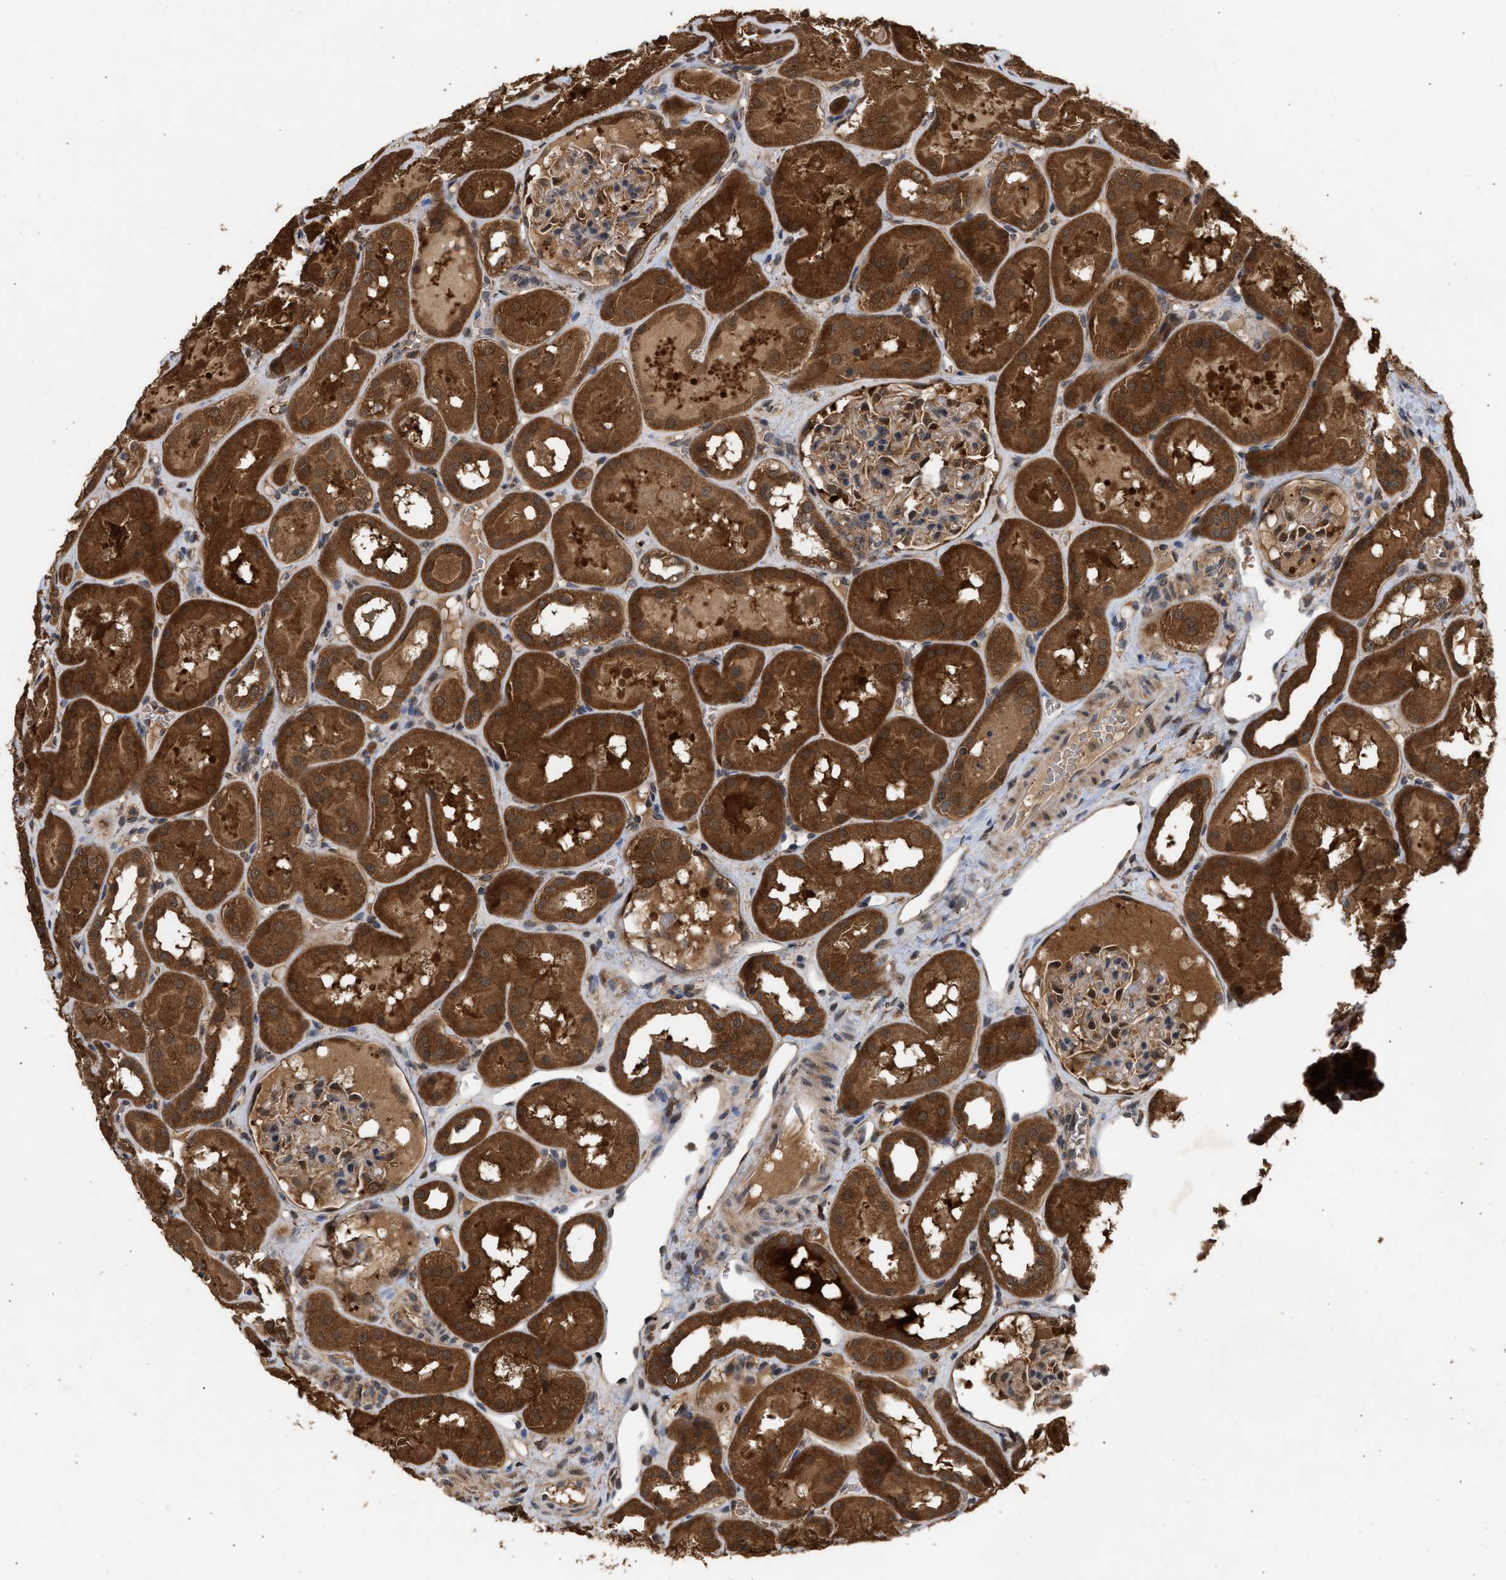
{"staining": {"intensity": "moderate", "quantity": ">75%", "location": "cytoplasmic/membranous"}, "tissue": "kidney", "cell_type": "Cells in glomeruli", "image_type": "normal", "snomed": [{"axis": "morphology", "description": "Normal tissue, NOS"}, {"axis": "topography", "description": "Kidney"}, {"axis": "topography", "description": "Urinary bladder"}], "caption": "A high-resolution image shows IHC staining of unremarkable kidney, which demonstrates moderate cytoplasmic/membranous positivity in approximately >75% of cells in glomeruli.", "gene": "FITM1", "patient": {"sex": "male", "age": 16}}